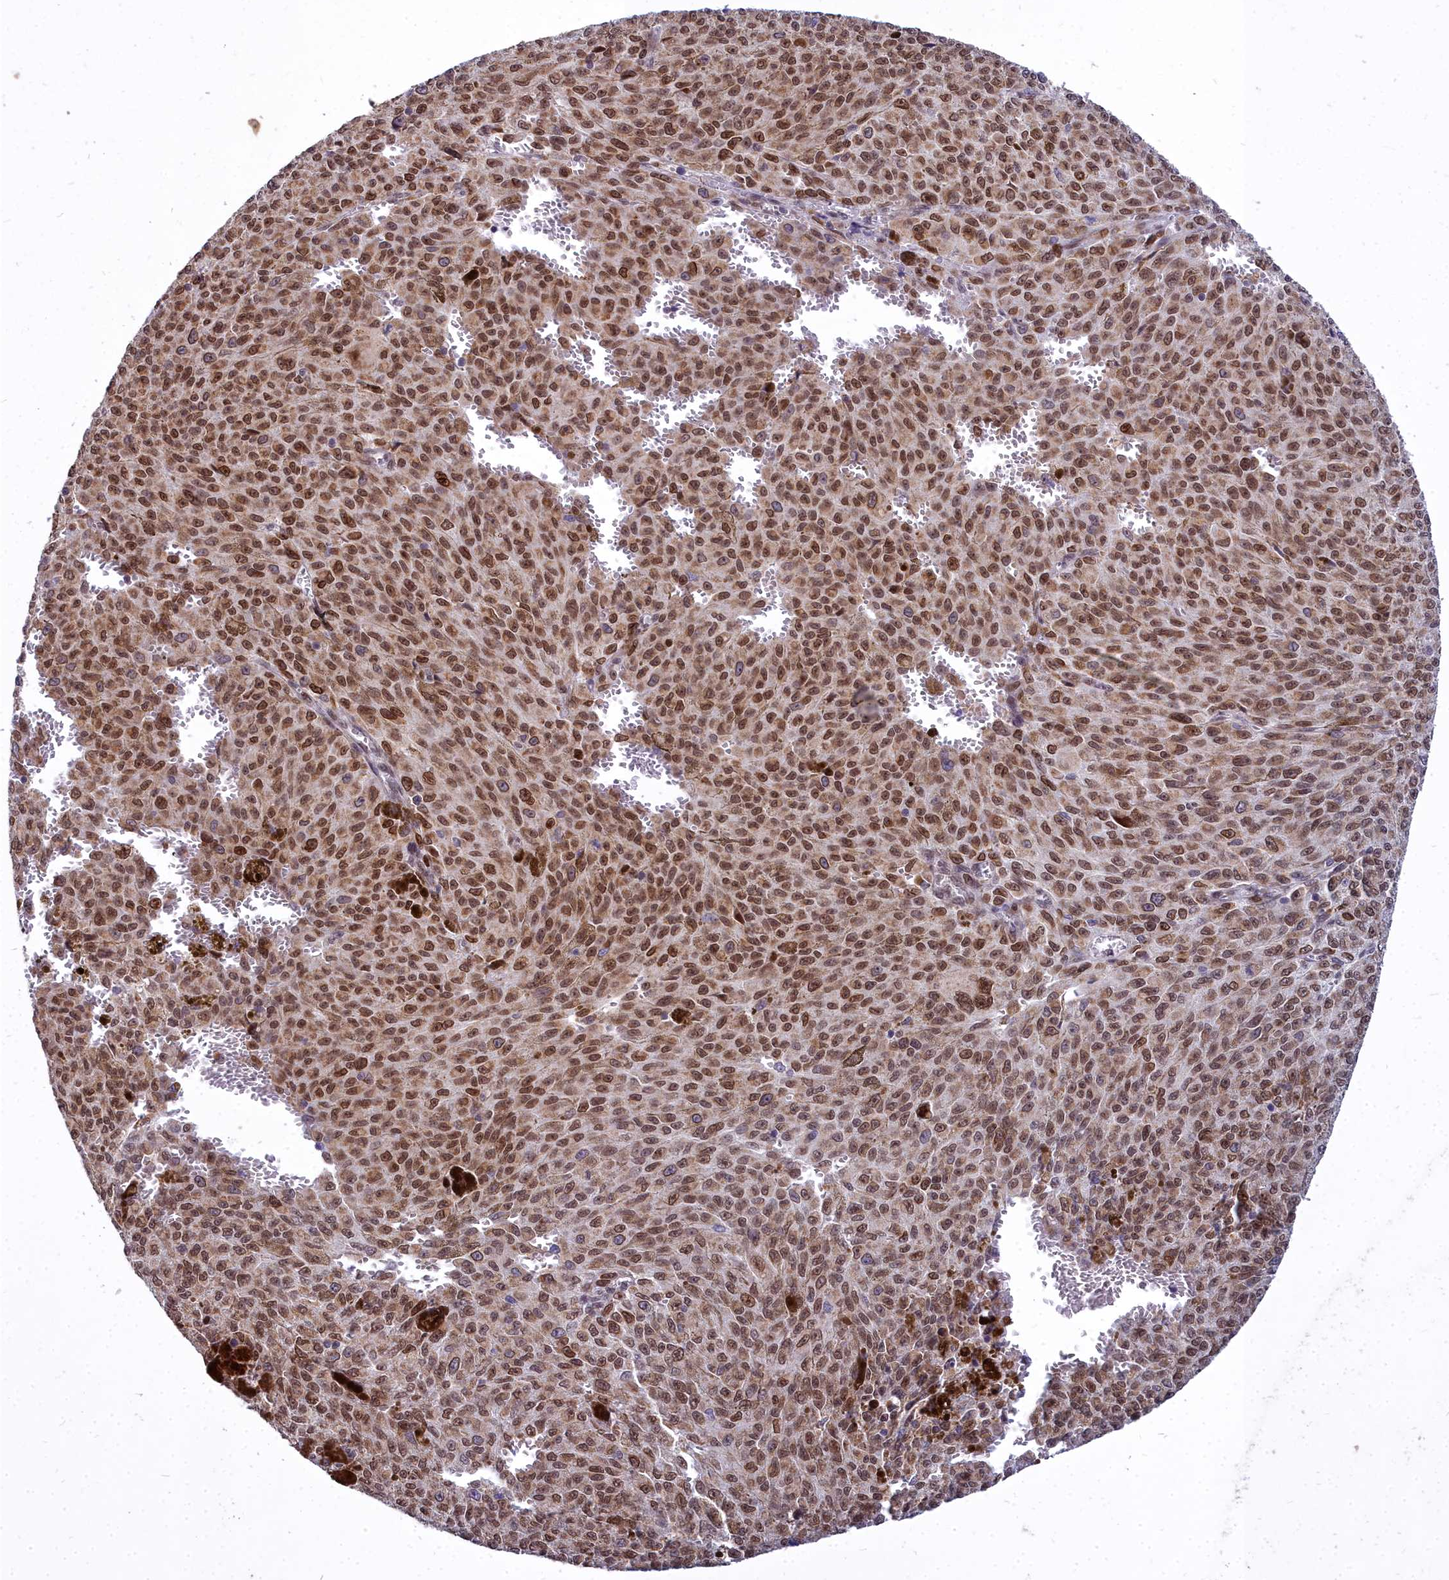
{"staining": {"intensity": "moderate", "quantity": ">75%", "location": "nuclear"}, "tissue": "melanoma", "cell_type": "Tumor cells", "image_type": "cancer", "snomed": [{"axis": "morphology", "description": "Malignant melanoma, NOS"}, {"axis": "topography", "description": "Skin"}], "caption": "Immunohistochemical staining of melanoma displays moderate nuclear protein positivity in approximately >75% of tumor cells.", "gene": "ABCB8", "patient": {"sex": "female", "age": 52}}